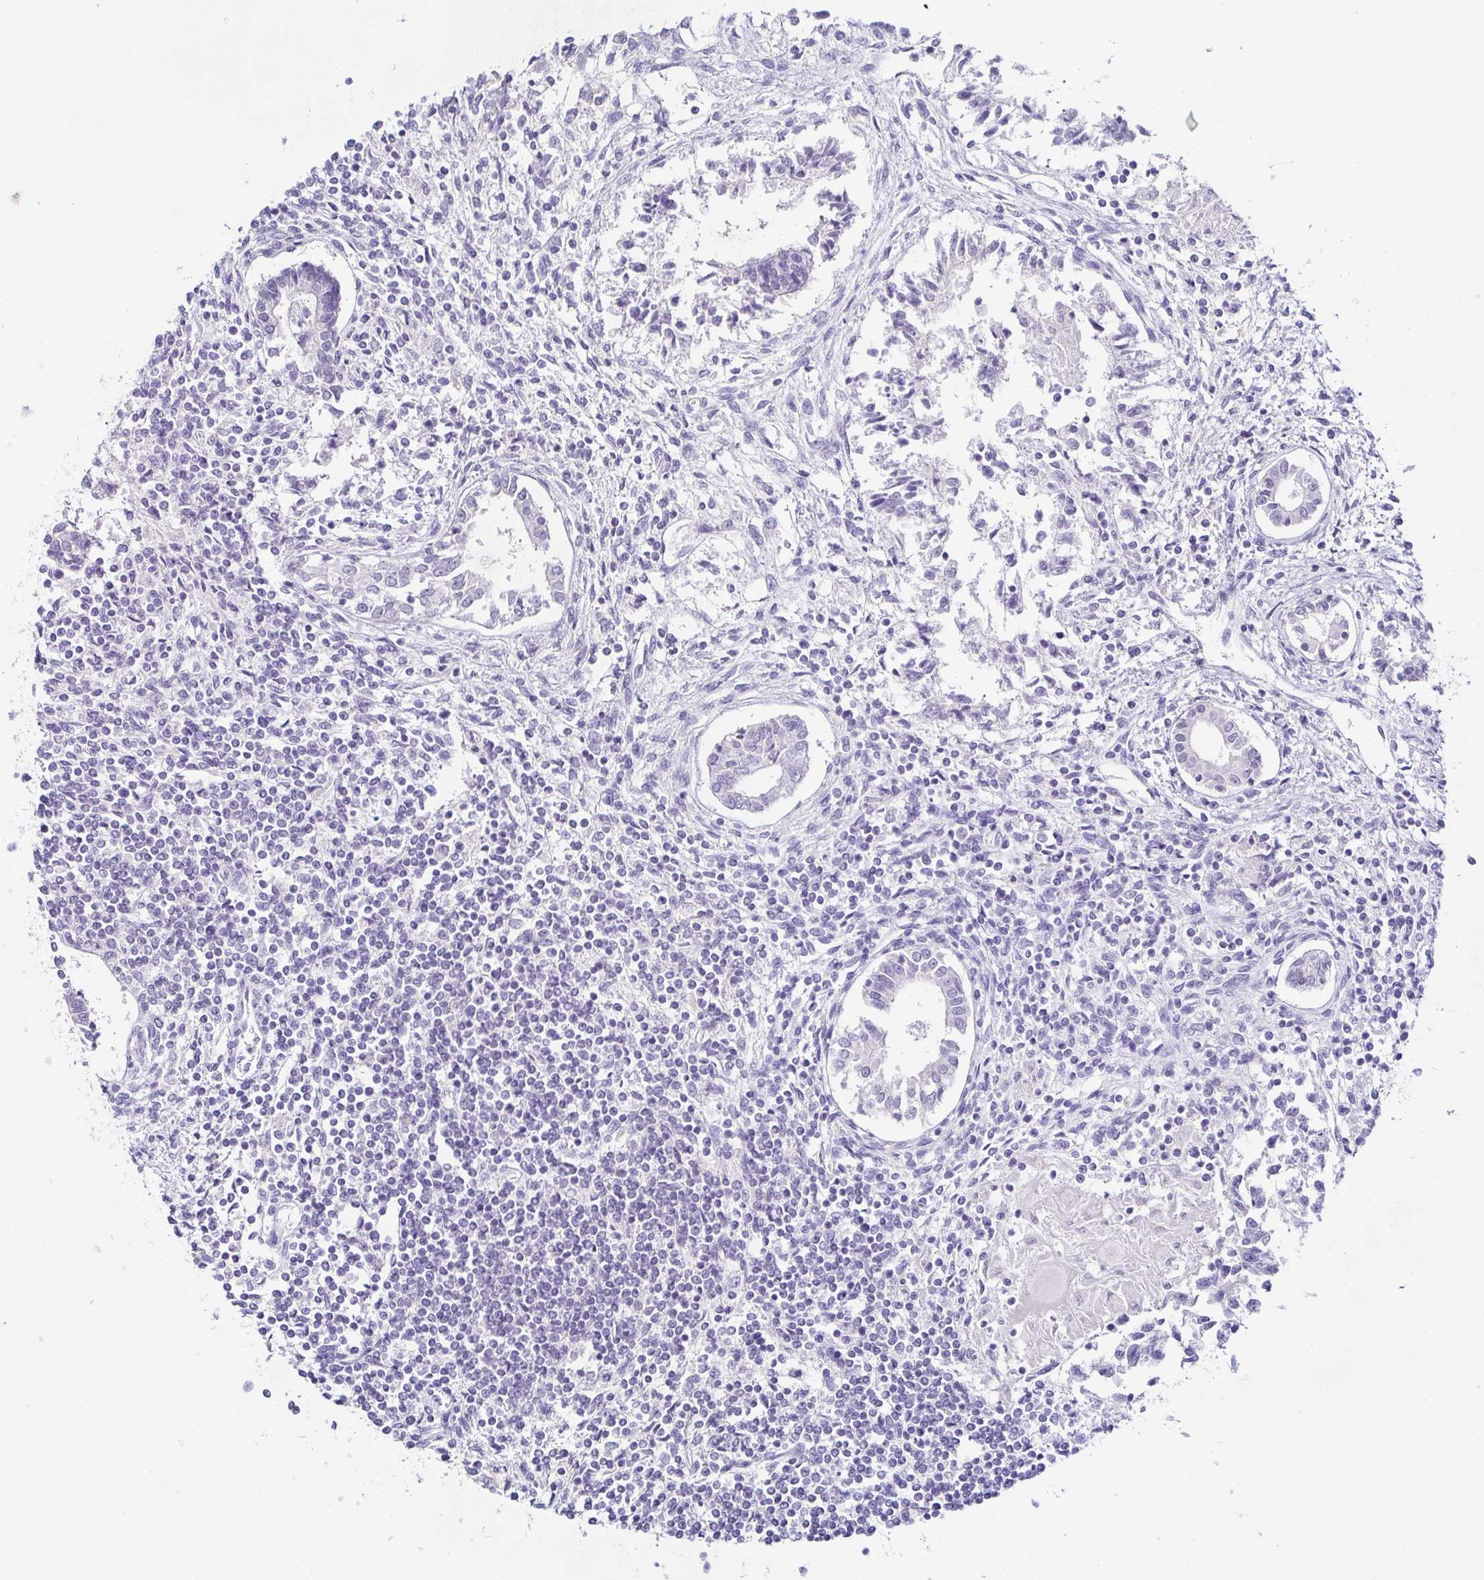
{"staining": {"intensity": "negative", "quantity": "none", "location": "none"}, "tissue": "testis cancer", "cell_type": "Tumor cells", "image_type": "cancer", "snomed": [{"axis": "morphology", "description": "Carcinoma, Embryonal, NOS"}, {"axis": "topography", "description": "Testis"}], "caption": "There is no significant staining in tumor cells of embryonal carcinoma (testis). The staining is performed using DAB brown chromogen with nuclei counter-stained in using hematoxylin.", "gene": "TP73", "patient": {"sex": "male", "age": 37}}